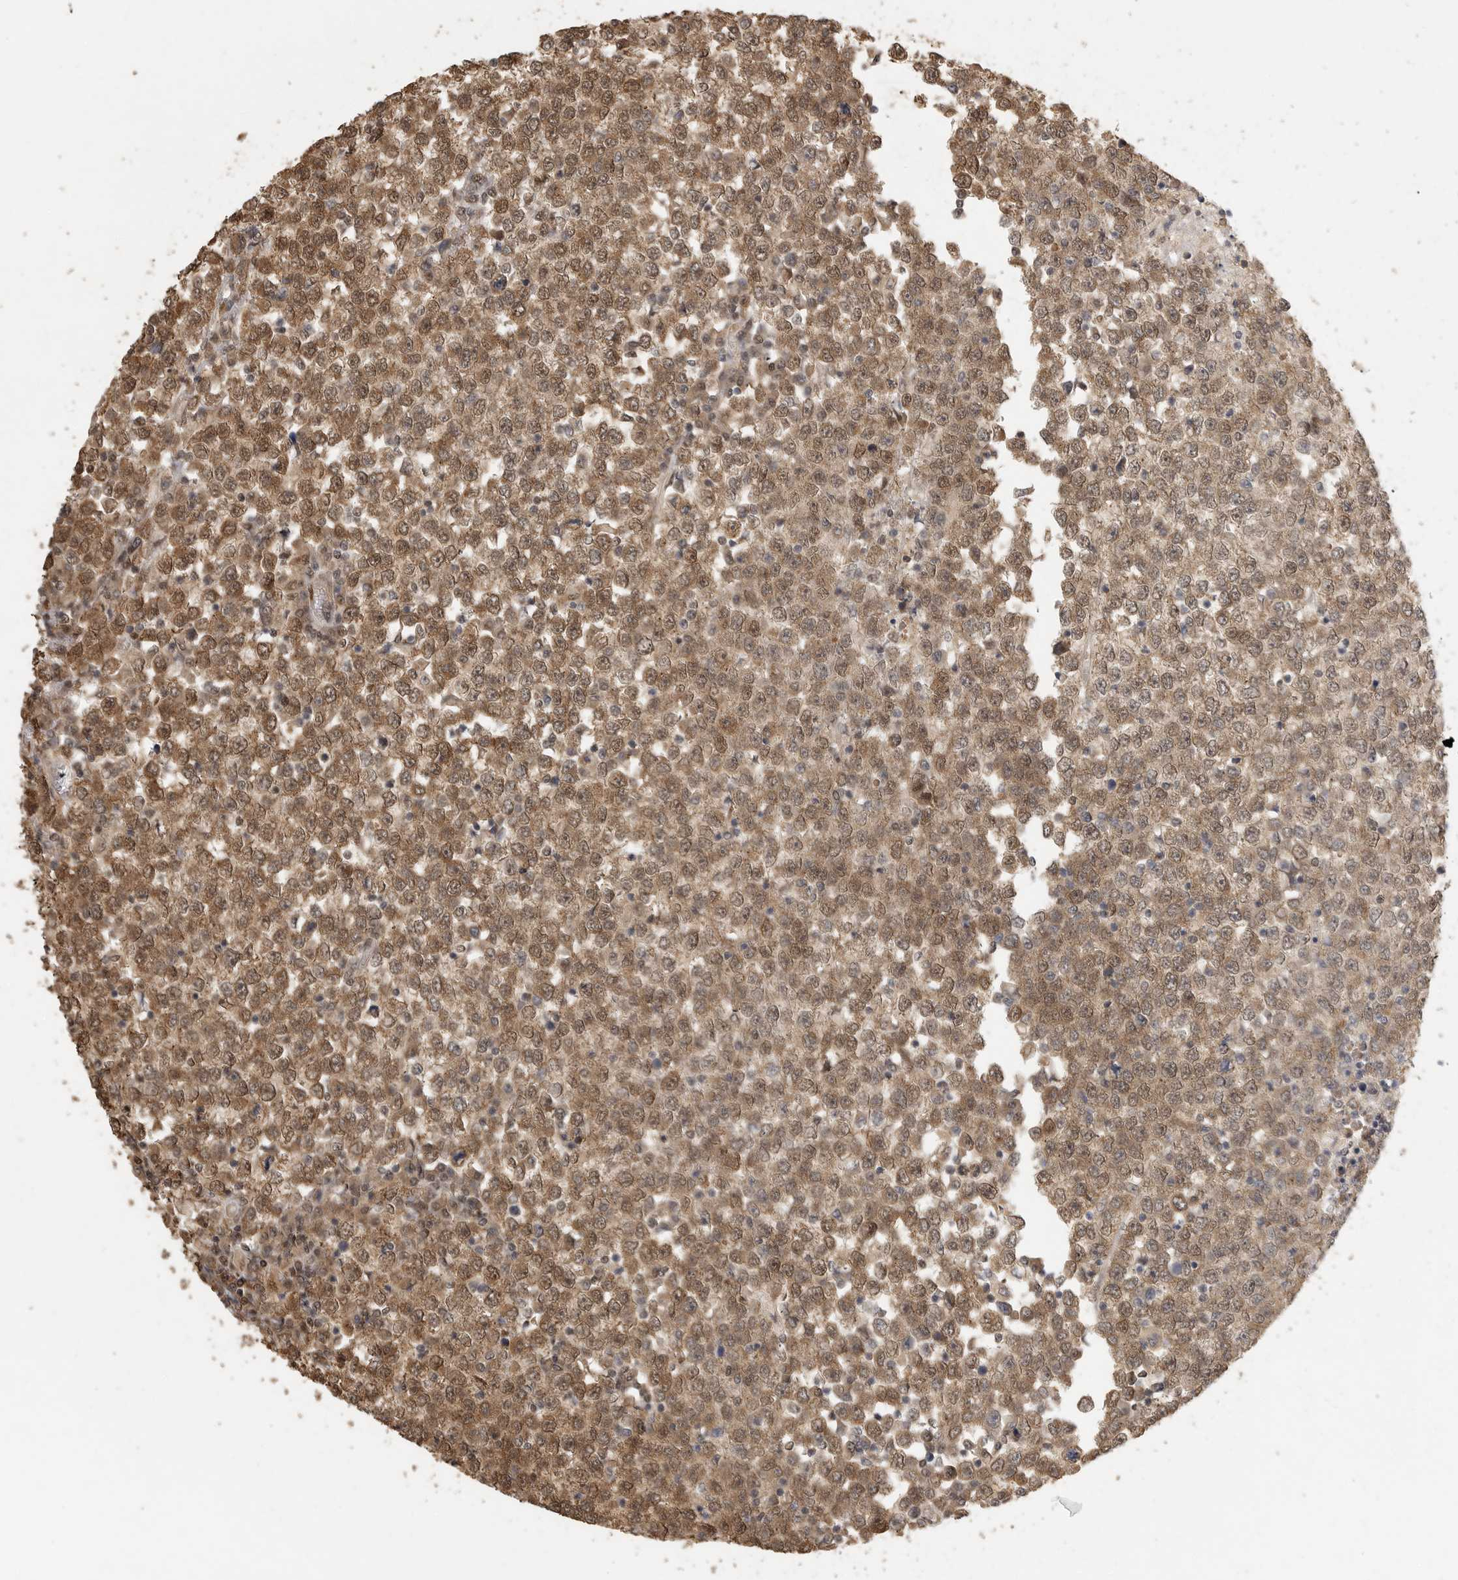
{"staining": {"intensity": "moderate", "quantity": ">75%", "location": "cytoplasmic/membranous,nuclear"}, "tissue": "testis cancer", "cell_type": "Tumor cells", "image_type": "cancer", "snomed": [{"axis": "morphology", "description": "Seminoma, NOS"}, {"axis": "topography", "description": "Testis"}], "caption": "Protein staining of testis cancer (seminoma) tissue shows moderate cytoplasmic/membranous and nuclear positivity in about >75% of tumor cells.", "gene": "DFFA", "patient": {"sex": "male", "age": 65}}